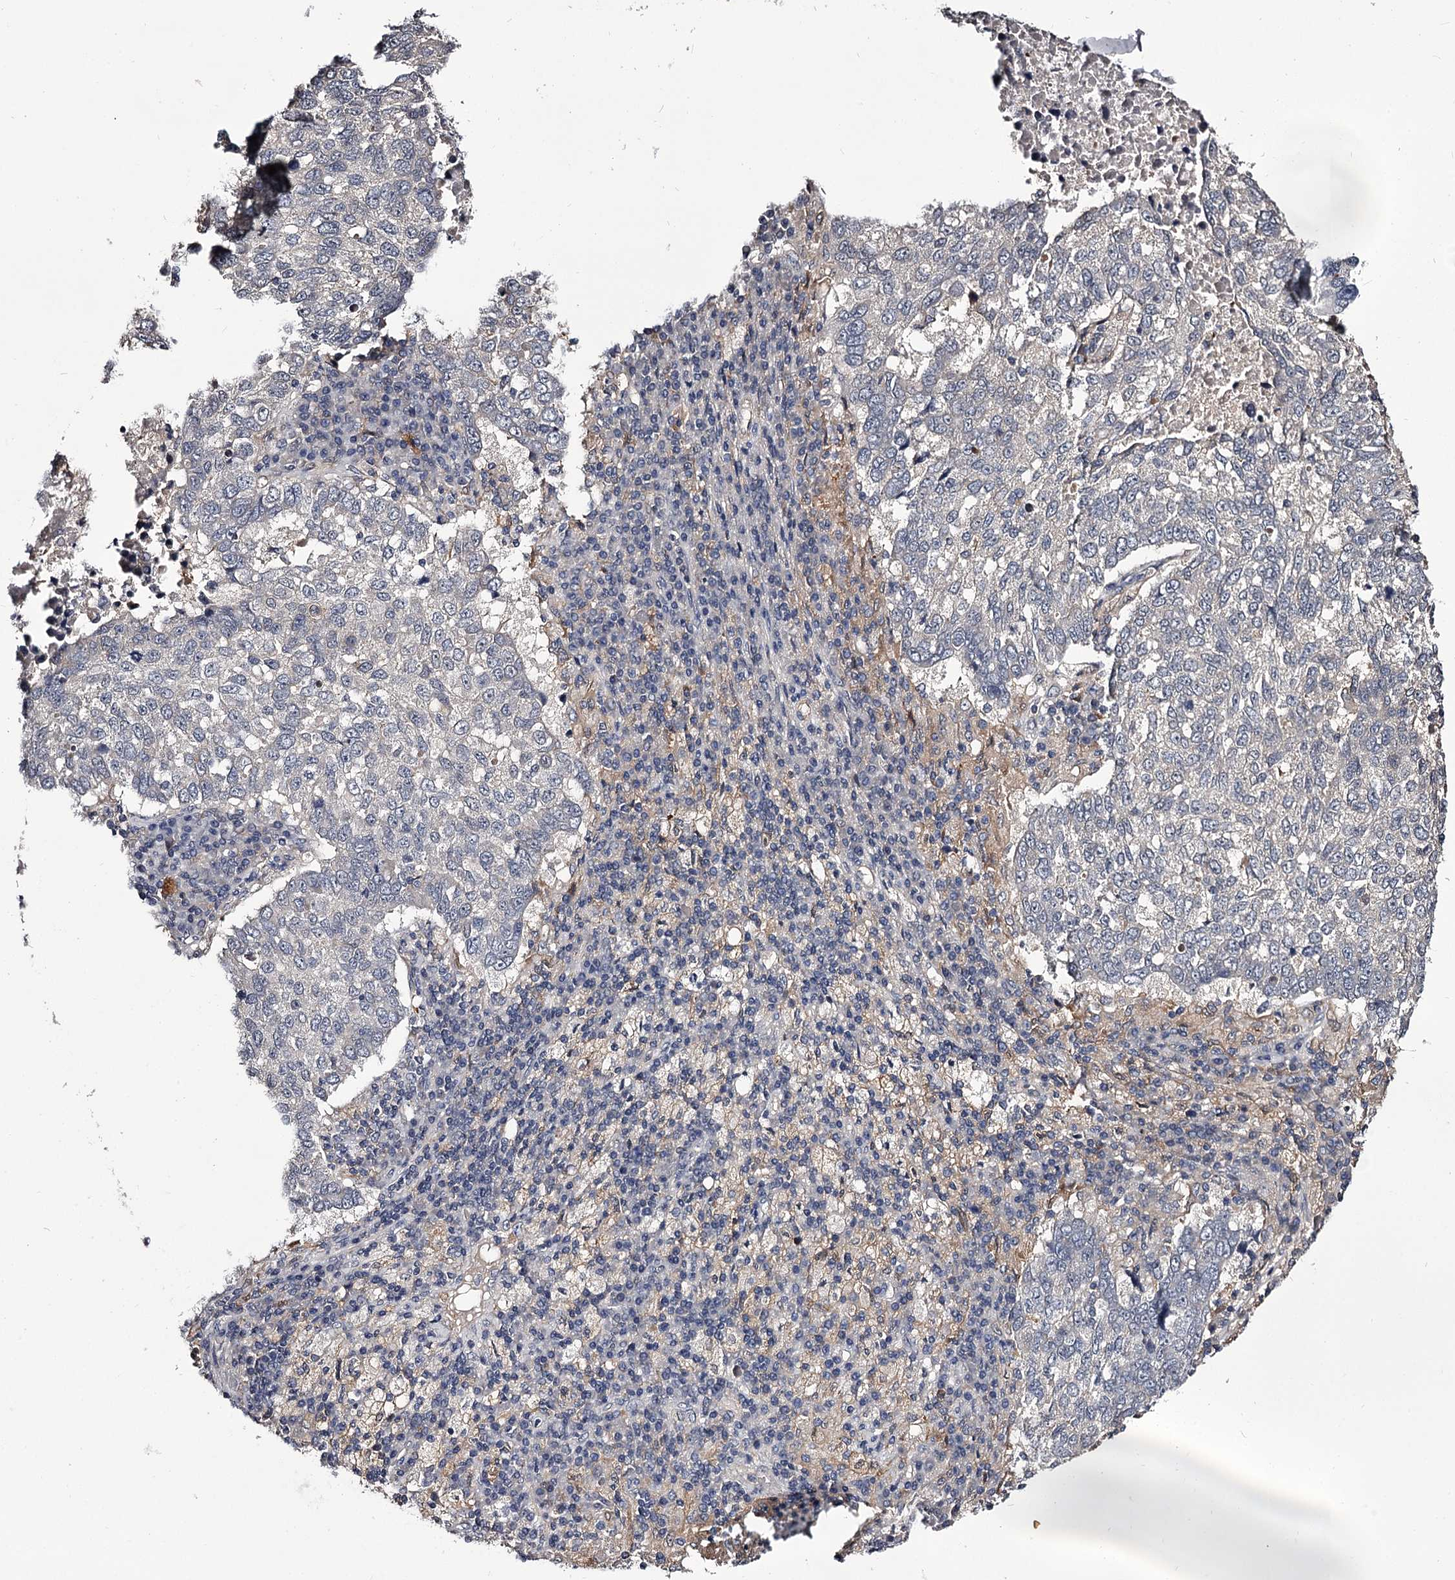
{"staining": {"intensity": "negative", "quantity": "none", "location": "none"}, "tissue": "lung cancer", "cell_type": "Tumor cells", "image_type": "cancer", "snomed": [{"axis": "morphology", "description": "Squamous cell carcinoma, NOS"}, {"axis": "topography", "description": "Lung"}], "caption": "High magnification brightfield microscopy of lung squamous cell carcinoma stained with DAB (3,3'-diaminobenzidine) (brown) and counterstained with hematoxylin (blue): tumor cells show no significant expression. (Stains: DAB immunohistochemistry with hematoxylin counter stain, Microscopy: brightfield microscopy at high magnification).", "gene": "GSTO1", "patient": {"sex": "male", "age": 73}}